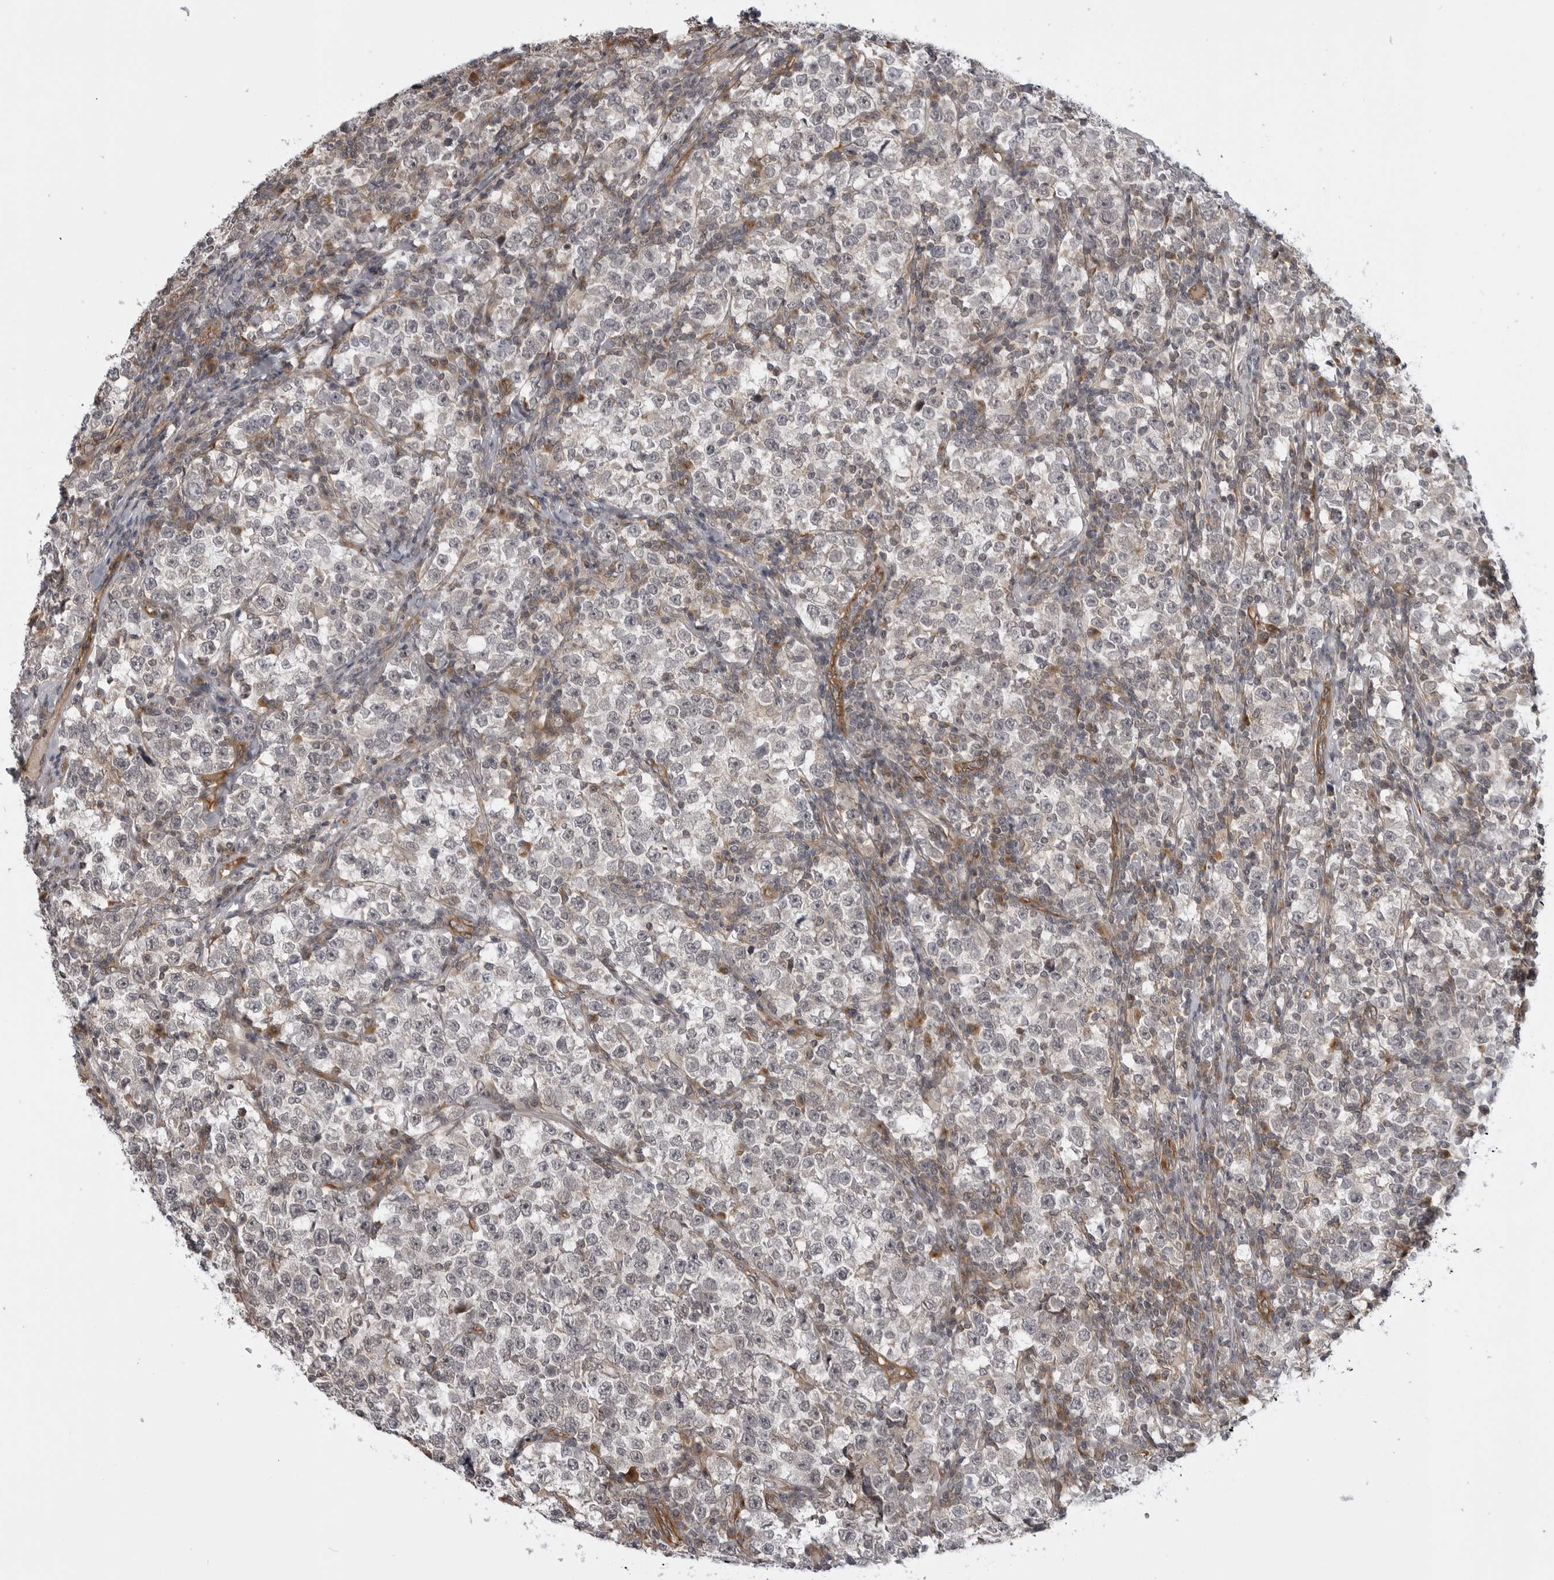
{"staining": {"intensity": "negative", "quantity": "none", "location": "none"}, "tissue": "testis cancer", "cell_type": "Tumor cells", "image_type": "cancer", "snomed": [{"axis": "morphology", "description": "Normal tissue, NOS"}, {"axis": "morphology", "description": "Seminoma, NOS"}, {"axis": "topography", "description": "Testis"}], "caption": "The immunohistochemistry (IHC) histopathology image has no significant positivity in tumor cells of seminoma (testis) tissue. (DAB IHC with hematoxylin counter stain).", "gene": "LRRC45", "patient": {"sex": "male", "age": 43}}